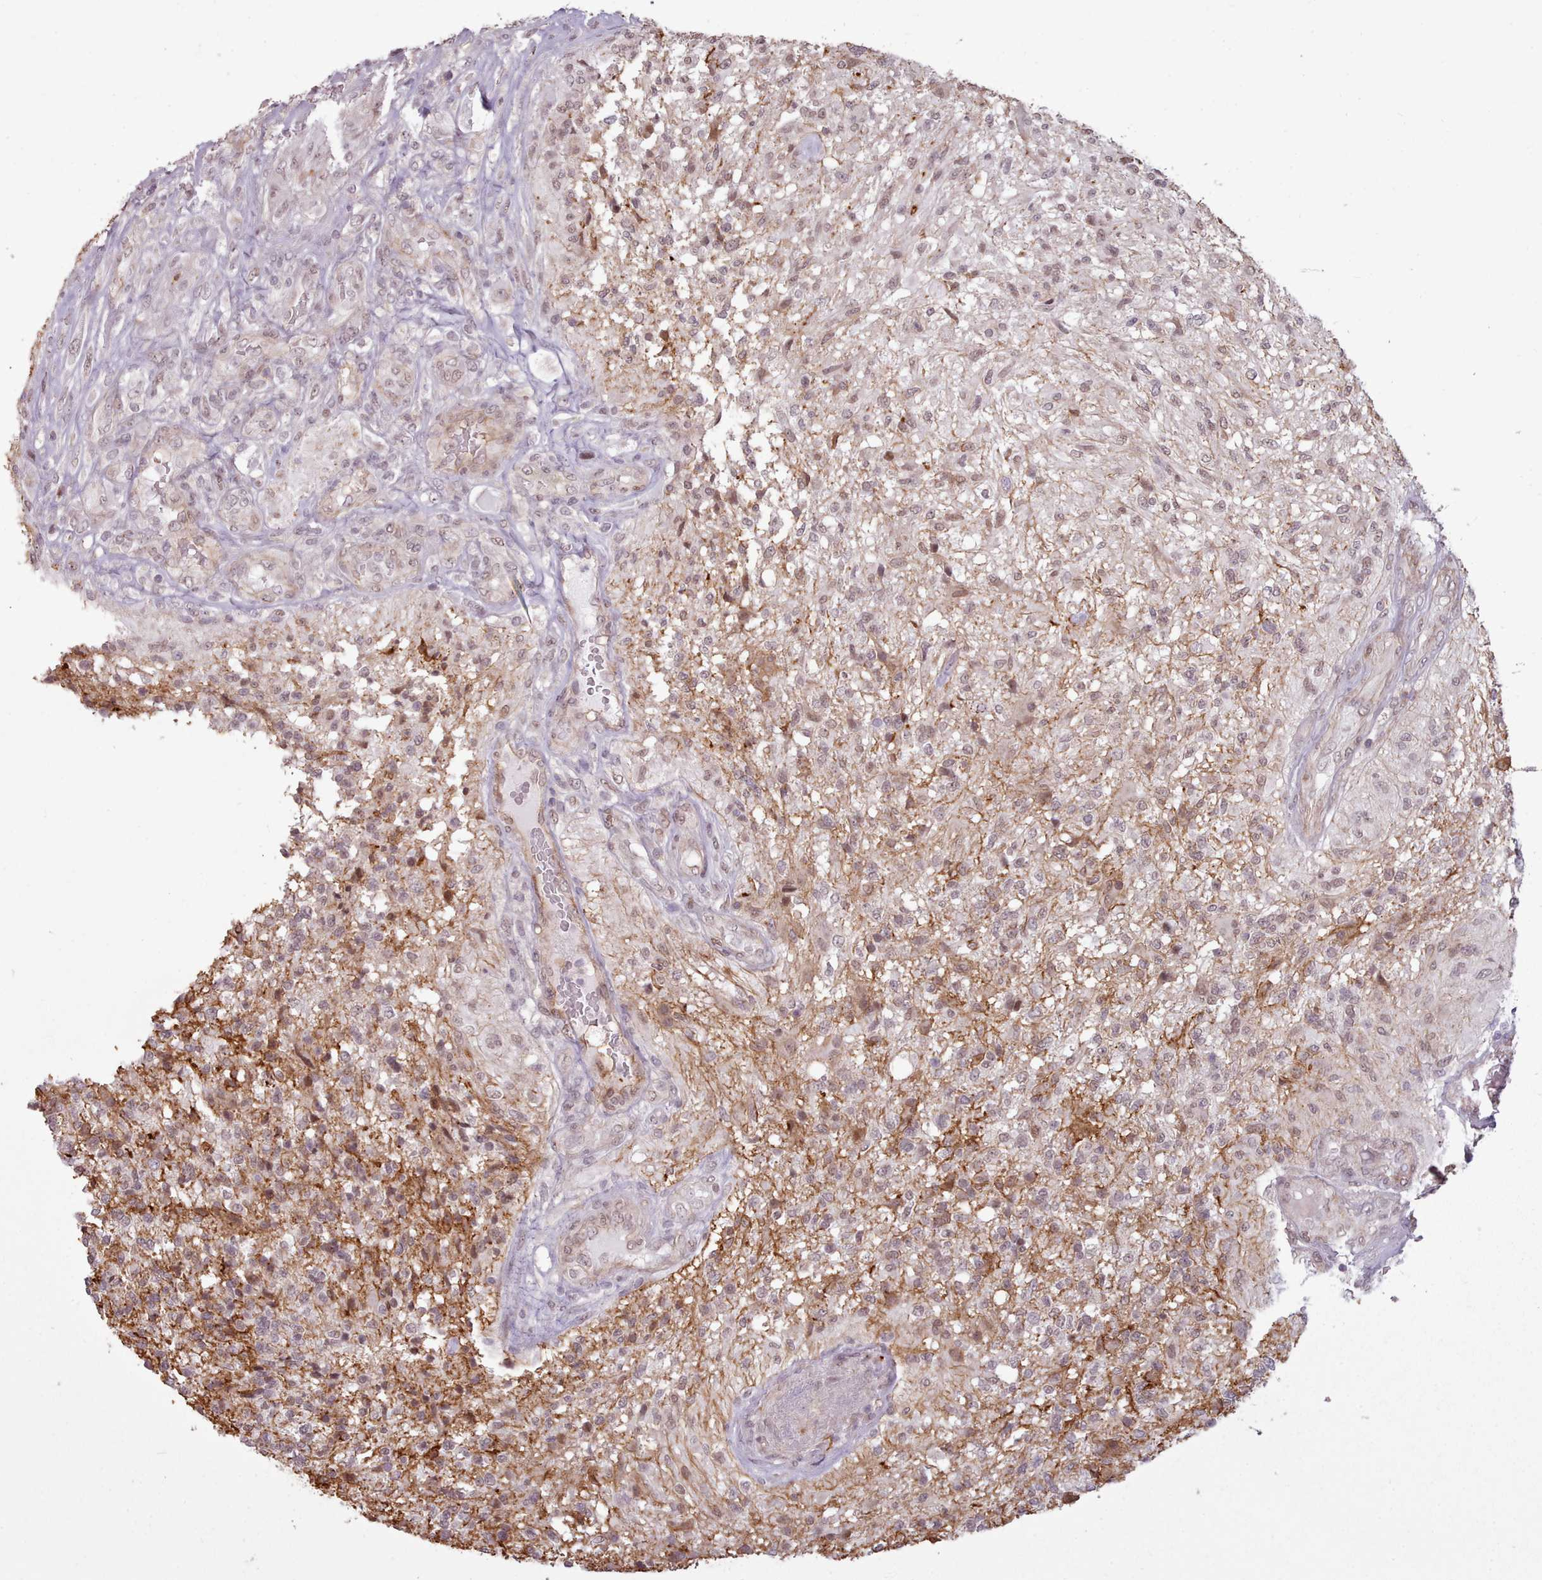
{"staining": {"intensity": "negative", "quantity": "none", "location": "none"}, "tissue": "glioma", "cell_type": "Tumor cells", "image_type": "cancer", "snomed": [{"axis": "morphology", "description": "Glioma, malignant, High grade"}, {"axis": "topography", "description": "Brain"}], "caption": "IHC micrograph of neoplastic tissue: high-grade glioma (malignant) stained with DAB (3,3'-diaminobenzidine) reveals no significant protein expression in tumor cells.", "gene": "ZMYM4", "patient": {"sex": "male", "age": 56}}